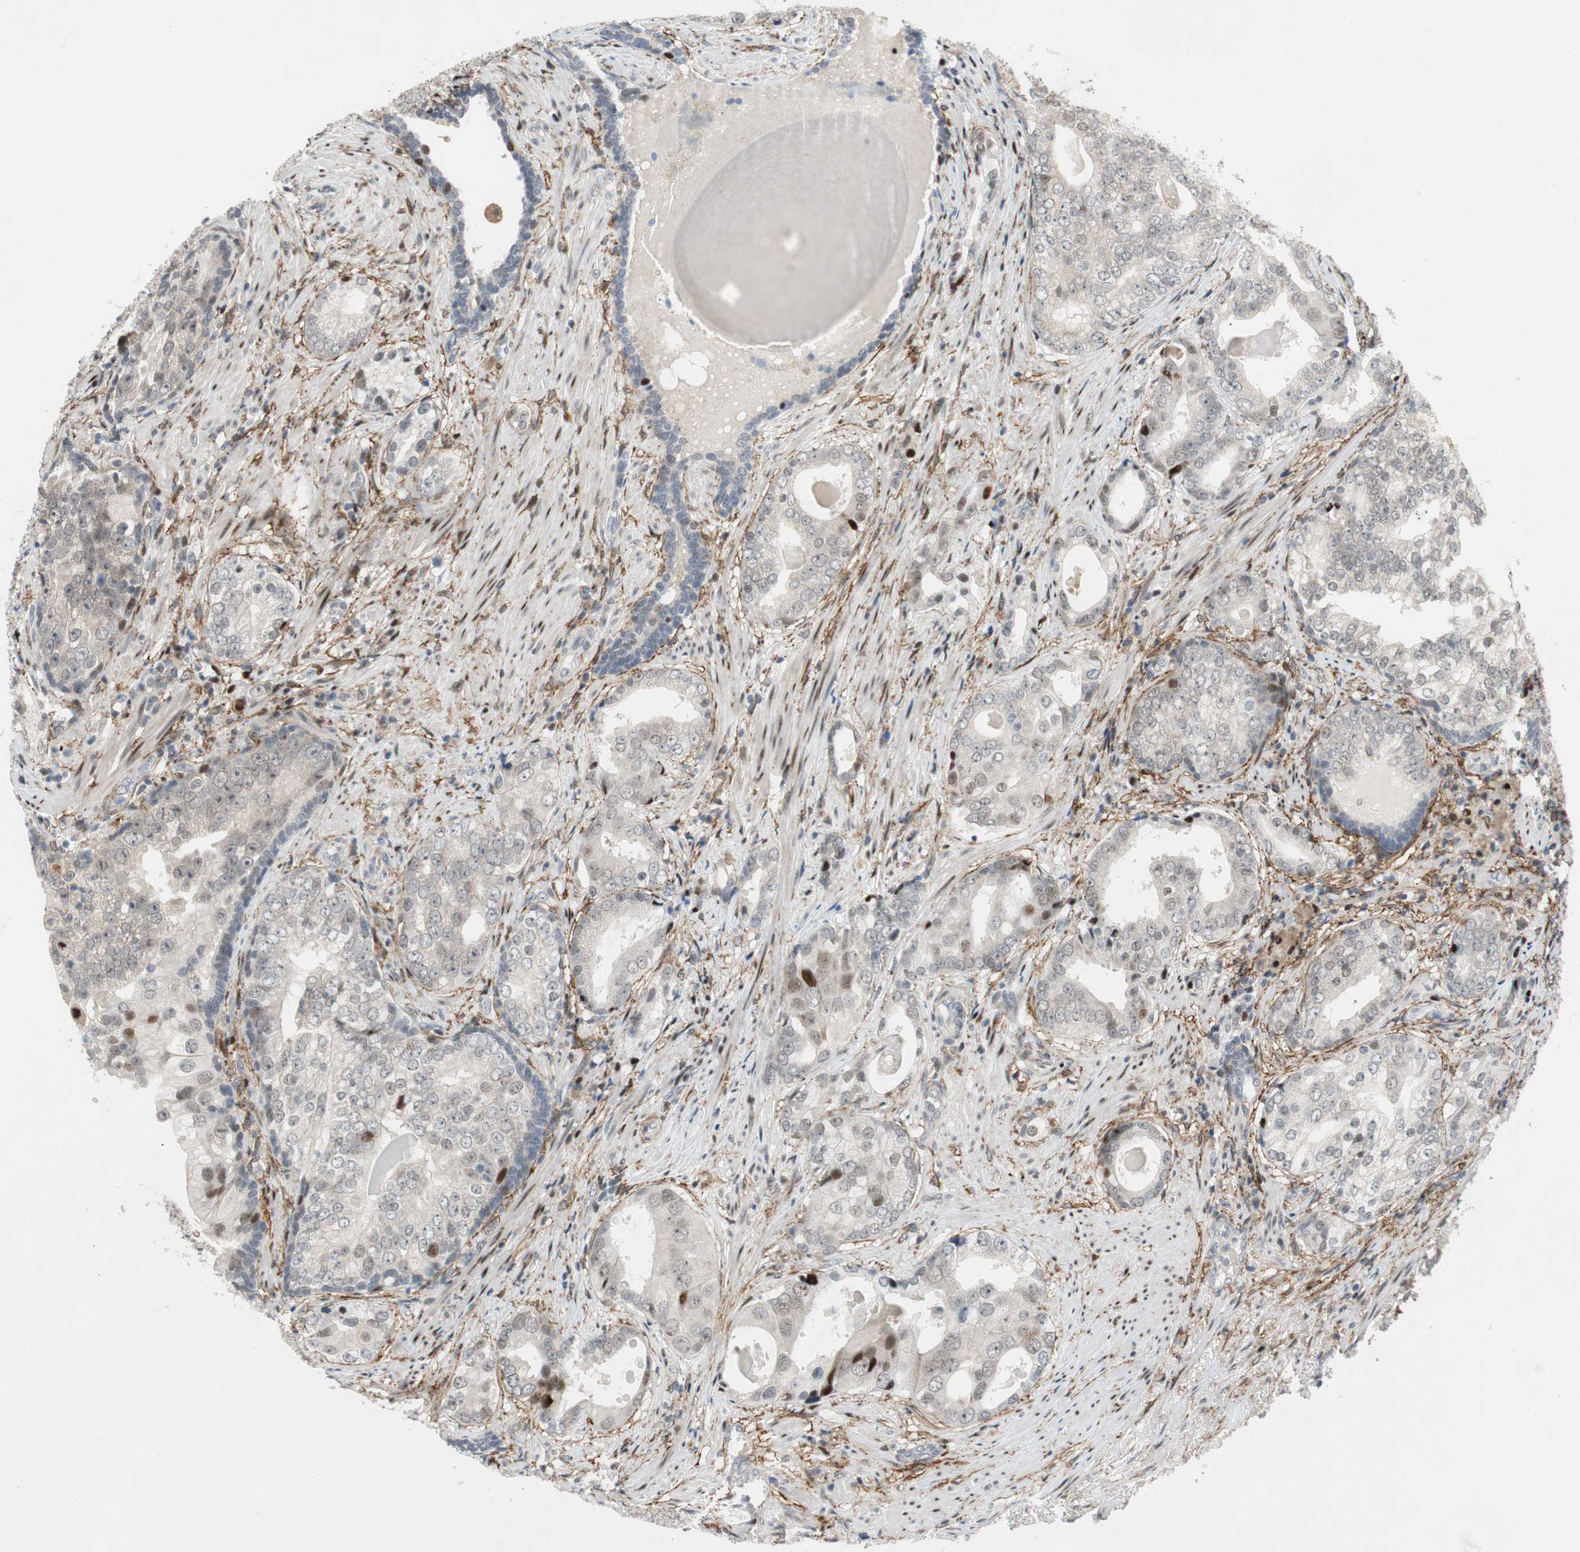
{"staining": {"intensity": "moderate", "quantity": "<25%", "location": "nuclear"}, "tissue": "prostate cancer", "cell_type": "Tumor cells", "image_type": "cancer", "snomed": [{"axis": "morphology", "description": "Adenocarcinoma, High grade"}, {"axis": "topography", "description": "Prostate"}], "caption": "Adenocarcinoma (high-grade) (prostate) stained with a brown dye shows moderate nuclear positive positivity in approximately <25% of tumor cells.", "gene": "FBXO44", "patient": {"sex": "male", "age": 66}}